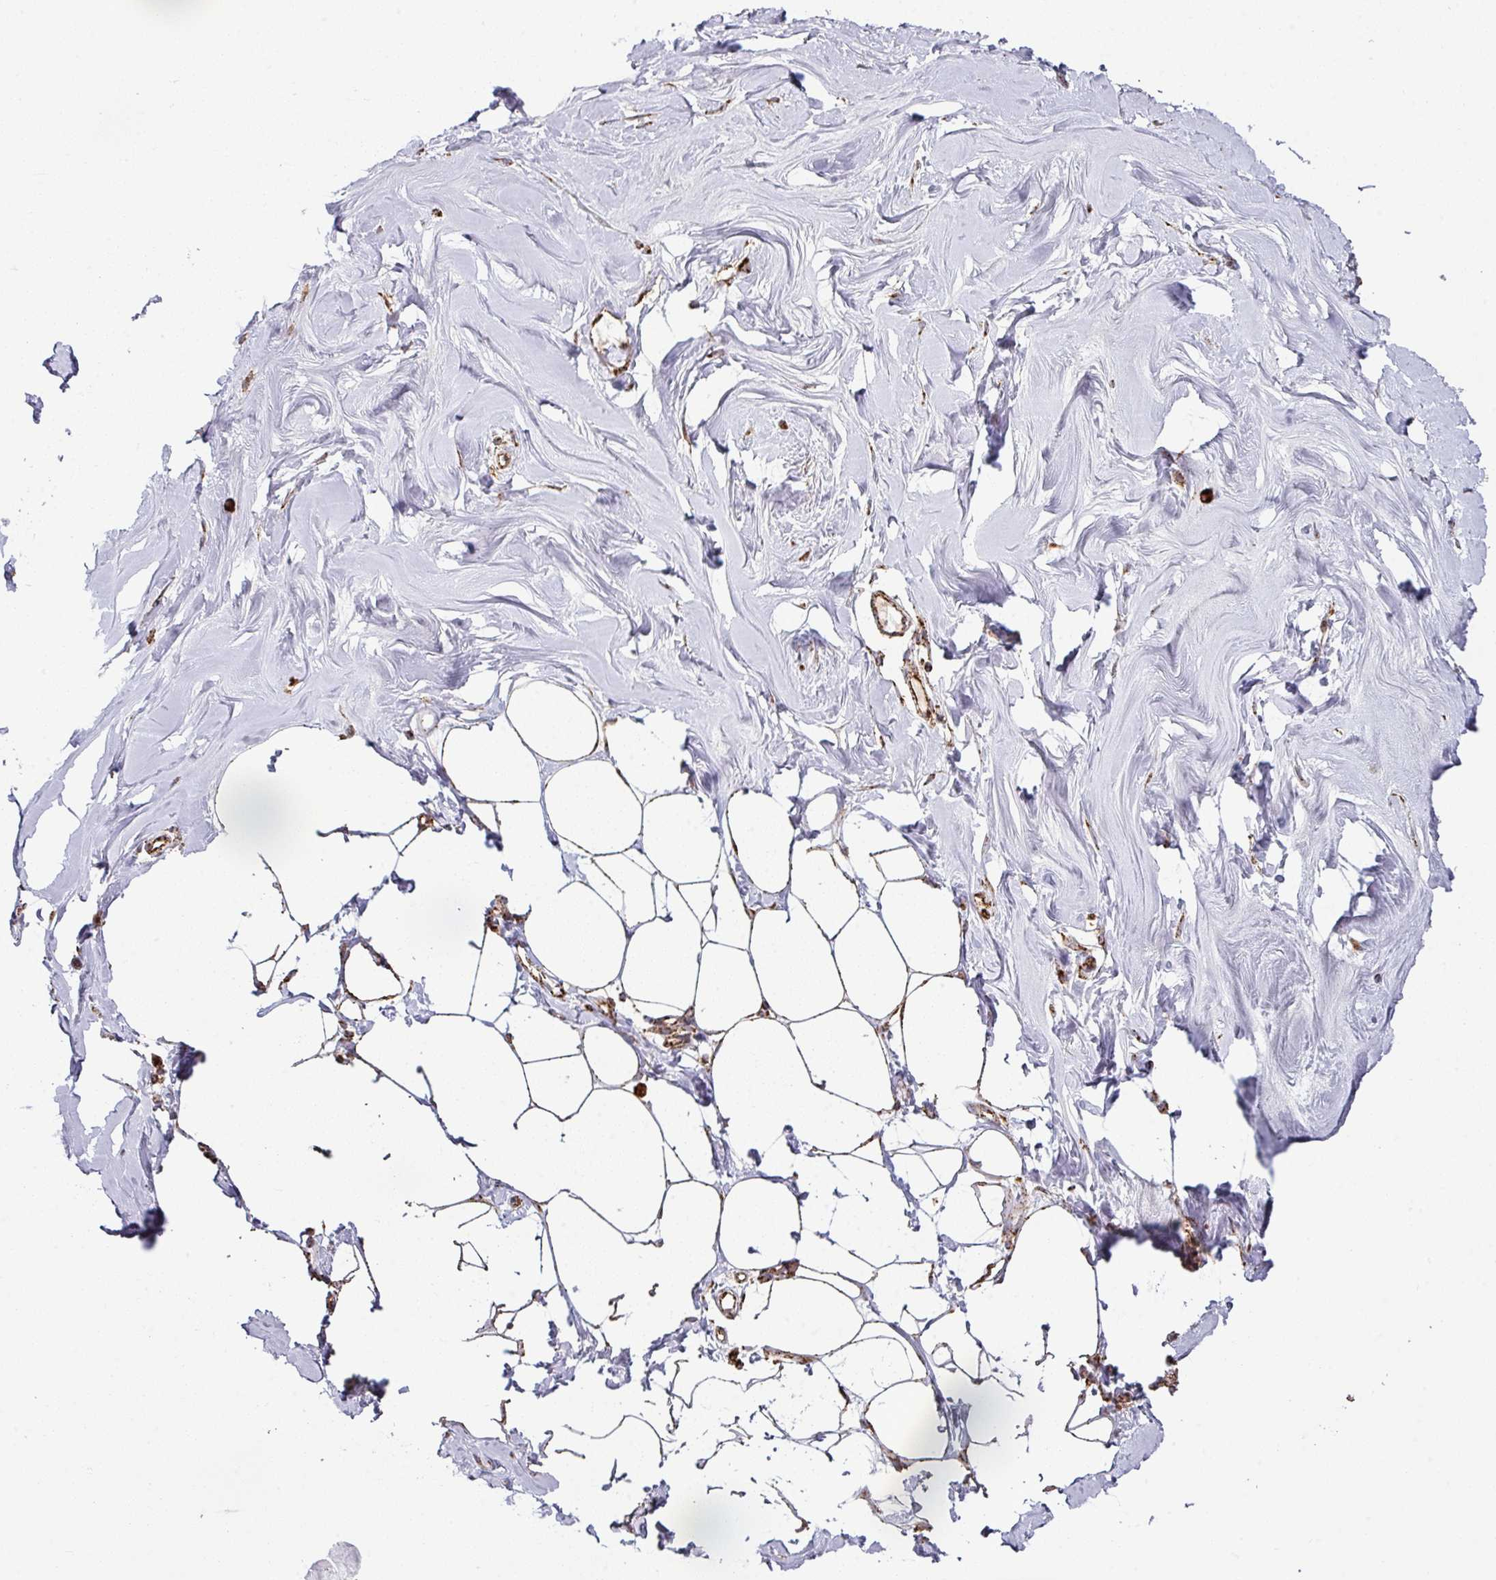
{"staining": {"intensity": "moderate", "quantity": ">75%", "location": "cytoplasmic/membranous"}, "tissue": "breast", "cell_type": "Adipocytes", "image_type": "normal", "snomed": [{"axis": "morphology", "description": "Normal tissue, NOS"}, {"axis": "topography", "description": "Breast"}], "caption": "Brown immunohistochemical staining in benign breast exhibits moderate cytoplasmic/membranous positivity in about >75% of adipocytes. (Stains: DAB in brown, nuclei in blue, Microscopy: brightfield microscopy at high magnification).", "gene": "TRAP1", "patient": {"sex": "female", "age": 27}}